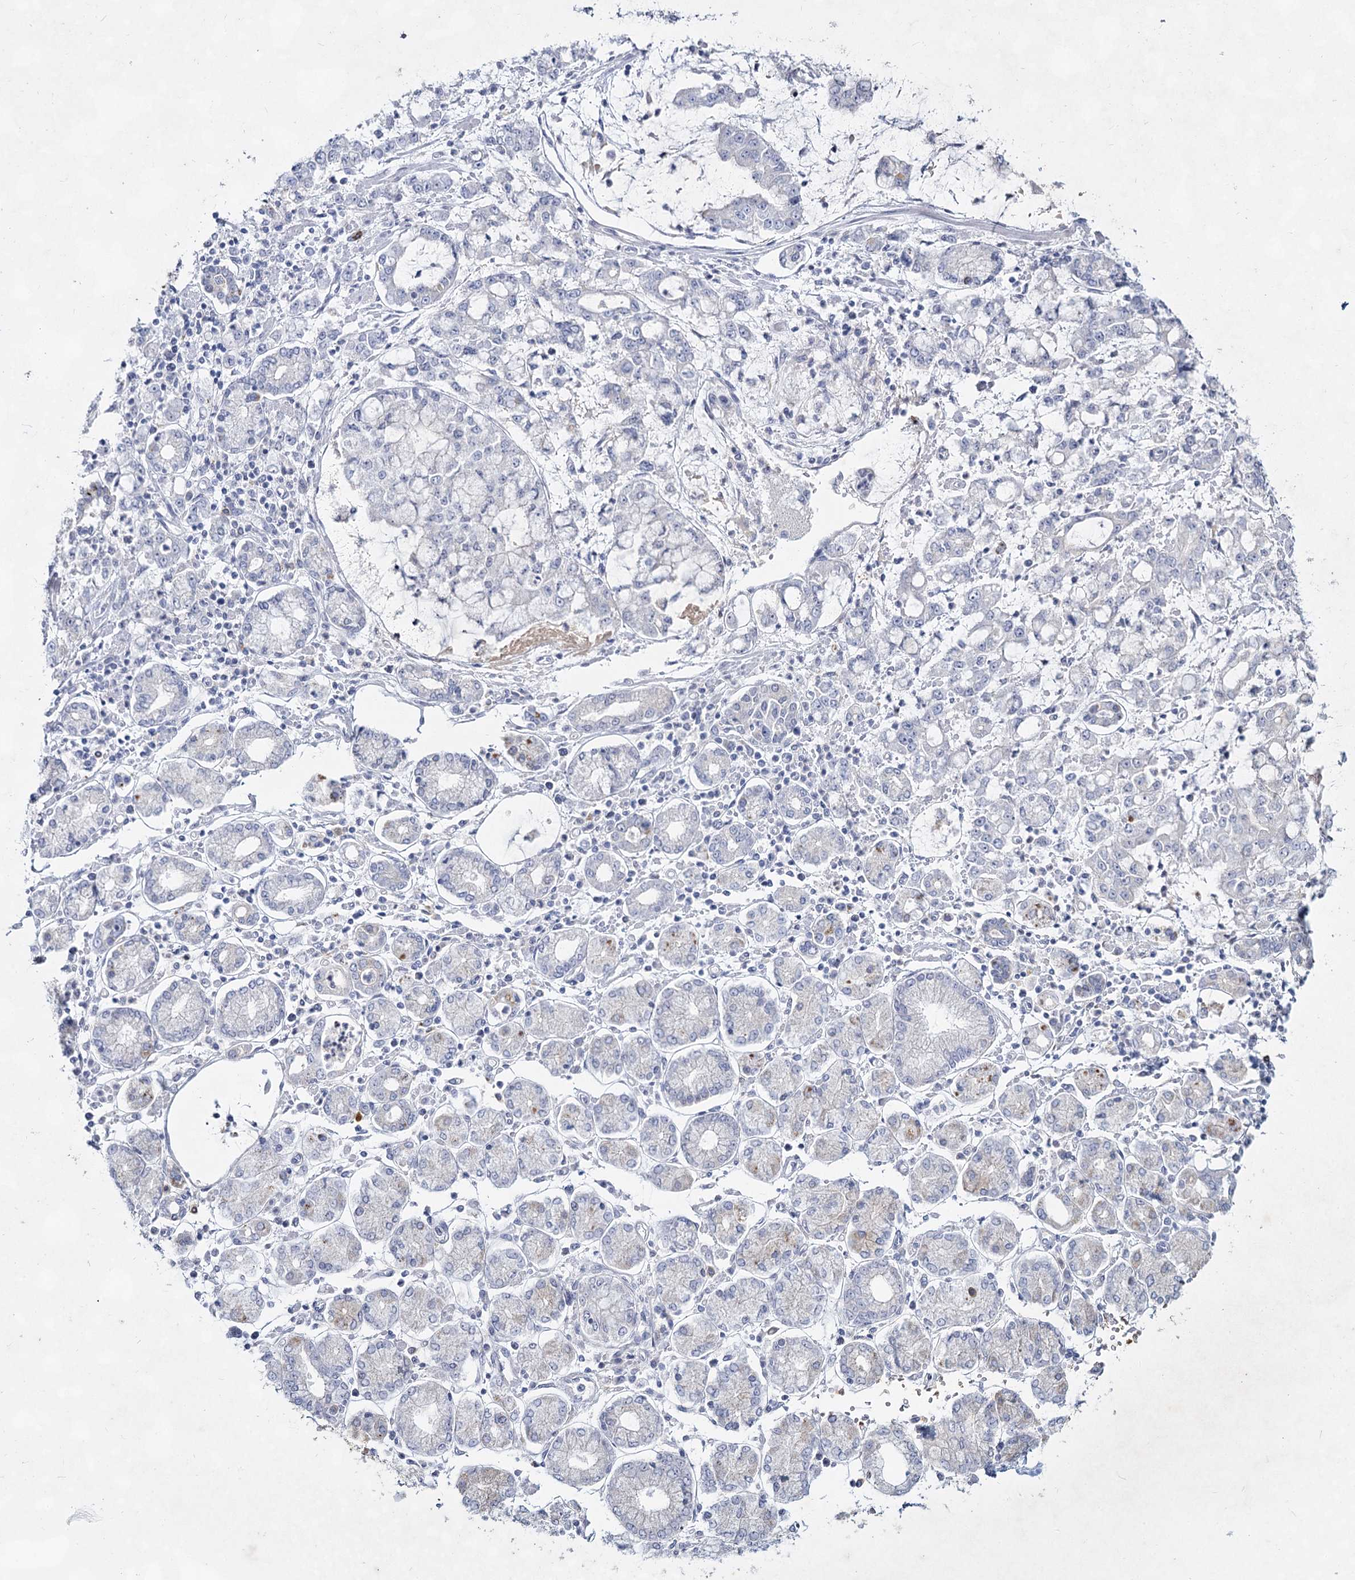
{"staining": {"intensity": "negative", "quantity": "none", "location": "none"}, "tissue": "stomach cancer", "cell_type": "Tumor cells", "image_type": "cancer", "snomed": [{"axis": "morphology", "description": "Adenocarcinoma, NOS"}, {"axis": "topography", "description": "Stomach"}], "caption": "A photomicrograph of adenocarcinoma (stomach) stained for a protein displays no brown staining in tumor cells.", "gene": "CCDC73", "patient": {"sex": "male", "age": 76}}